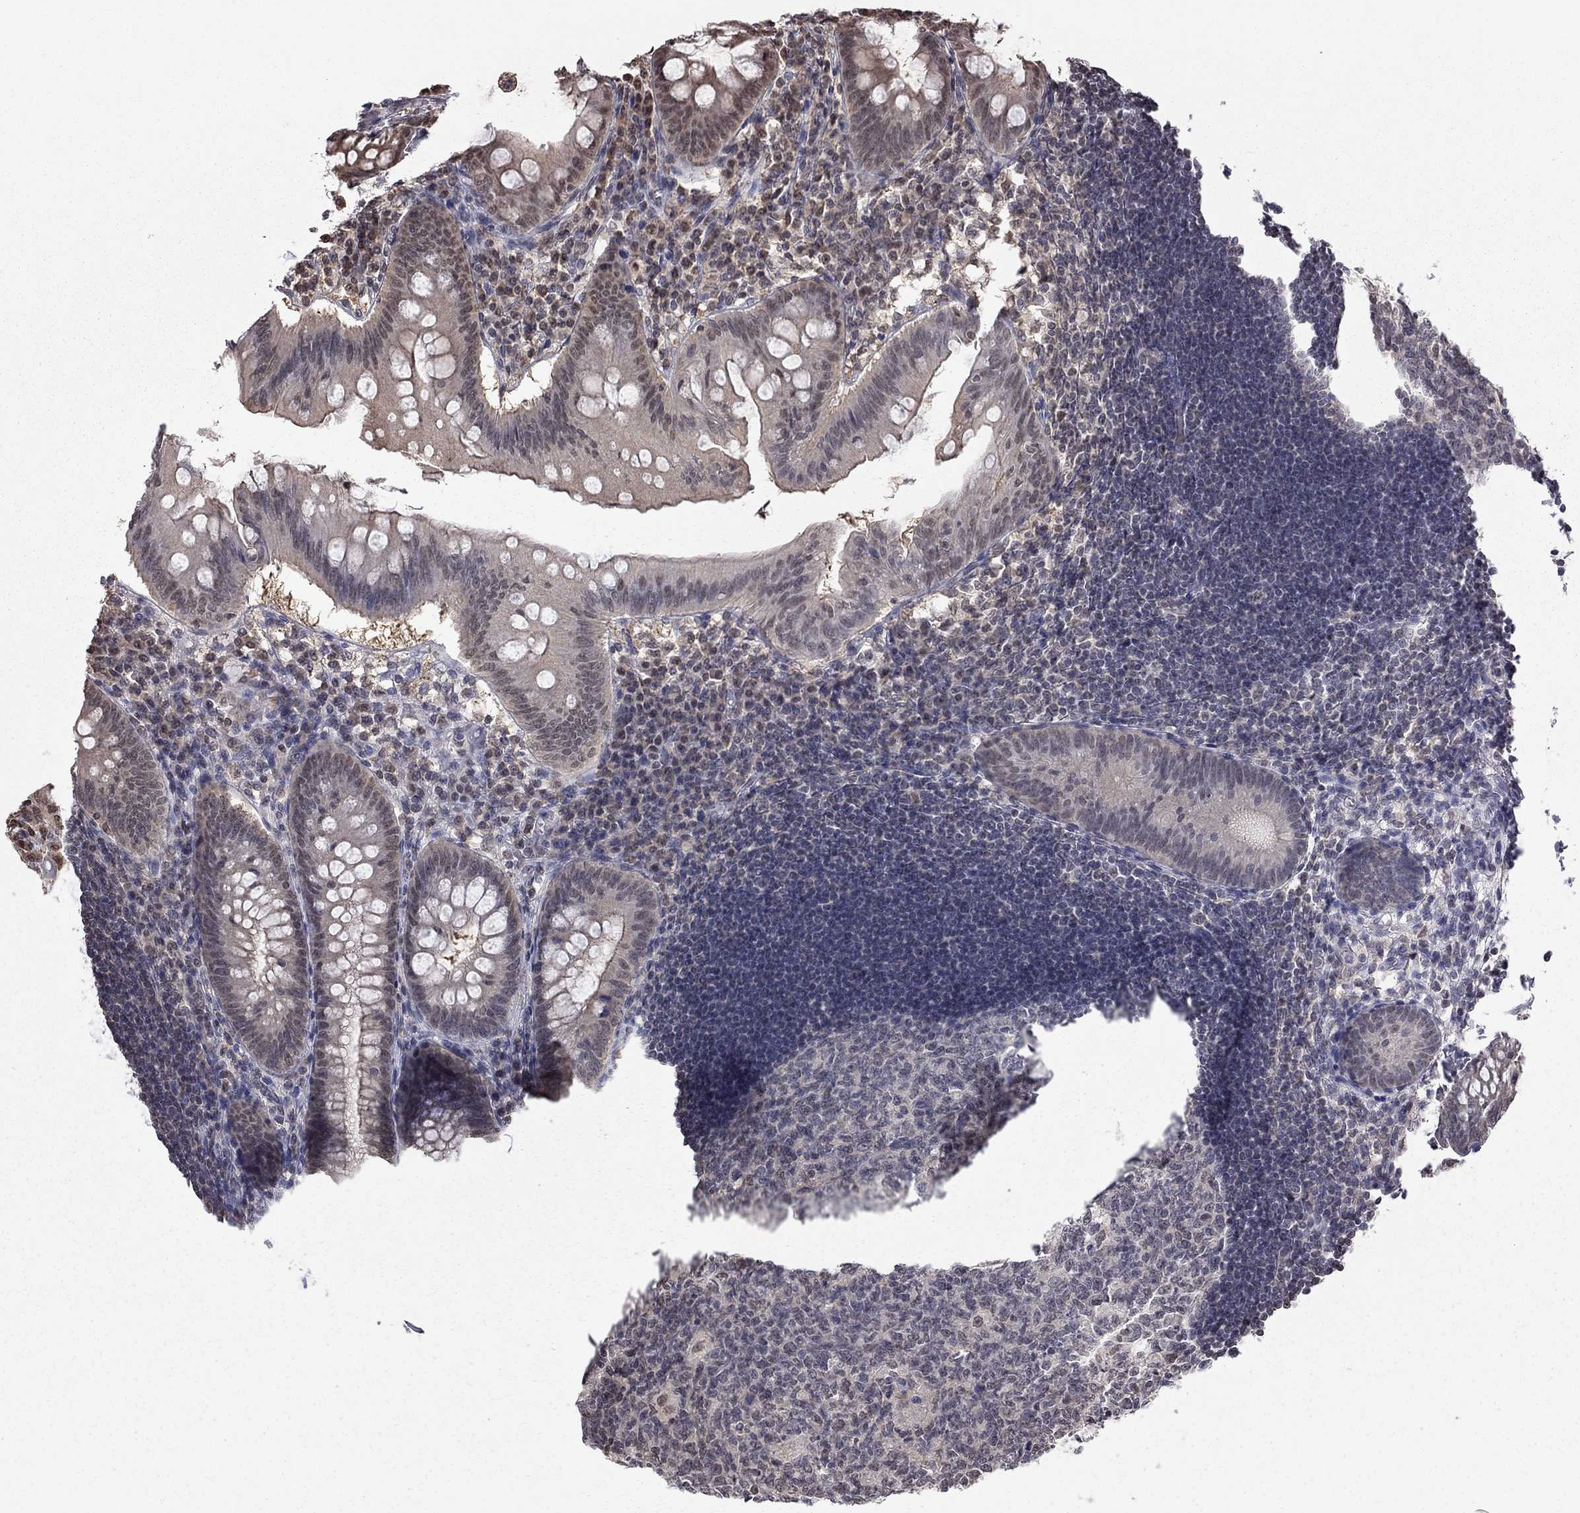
{"staining": {"intensity": "negative", "quantity": "none", "location": "none"}, "tissue": "appendix", "cell_type": "Glandular cells", "image_type": "normal", "snomed": [{"axis": "morphology", "description": "Normal tissue, NOS"}, {"axis": "morphology", "description": "Inflammation, NOS"}, {"axis": "topography", "description": "Appendix"}], "caption": "Immunohistochemical staining of normal appendix displays no significant staining in glandular cells. (Immunohistochemistry (ihc), brightfield microscopy, high magnification).", "gene": "RFWD3", "patient": {"sex": "male", "age": 16}}